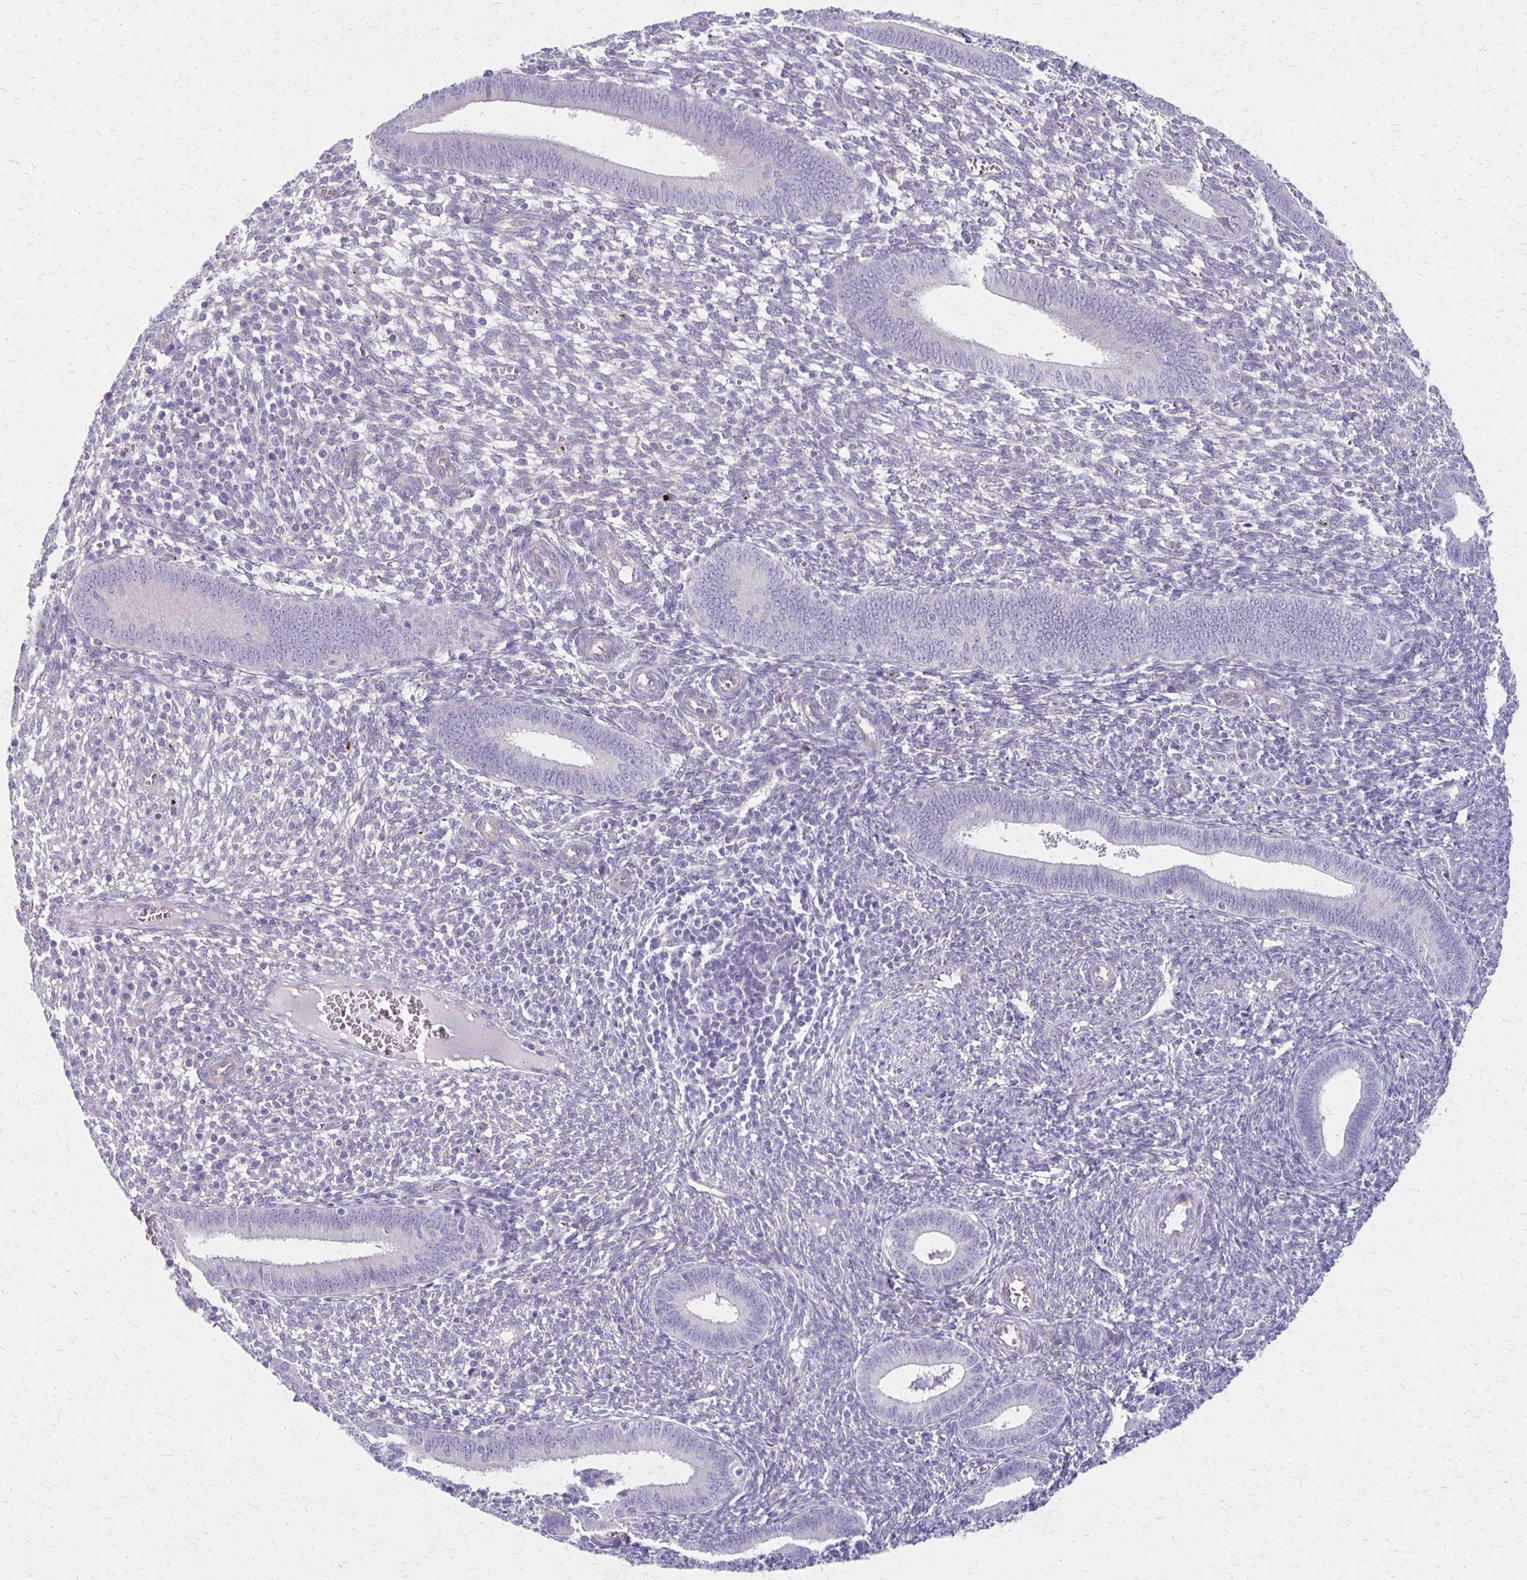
{"staining": {"intensity": "negative", "quantity": "none", "location": "none"}, "tissue": "endometrium", "cell_type": "Cells in endometrial stroma", "image_type": "normal", "snomed": [{"axis": "morphology", "description": "Normal tissue, NOS"}, {"axis": "topography", "description": "Endometrium"}], "caption": "A micrograph of endometrium stained for a protein displays no brown staining in cells in endometrial stroma.", "gene": "HOMER1", "patient": {"sex": "female", "age": 41}}